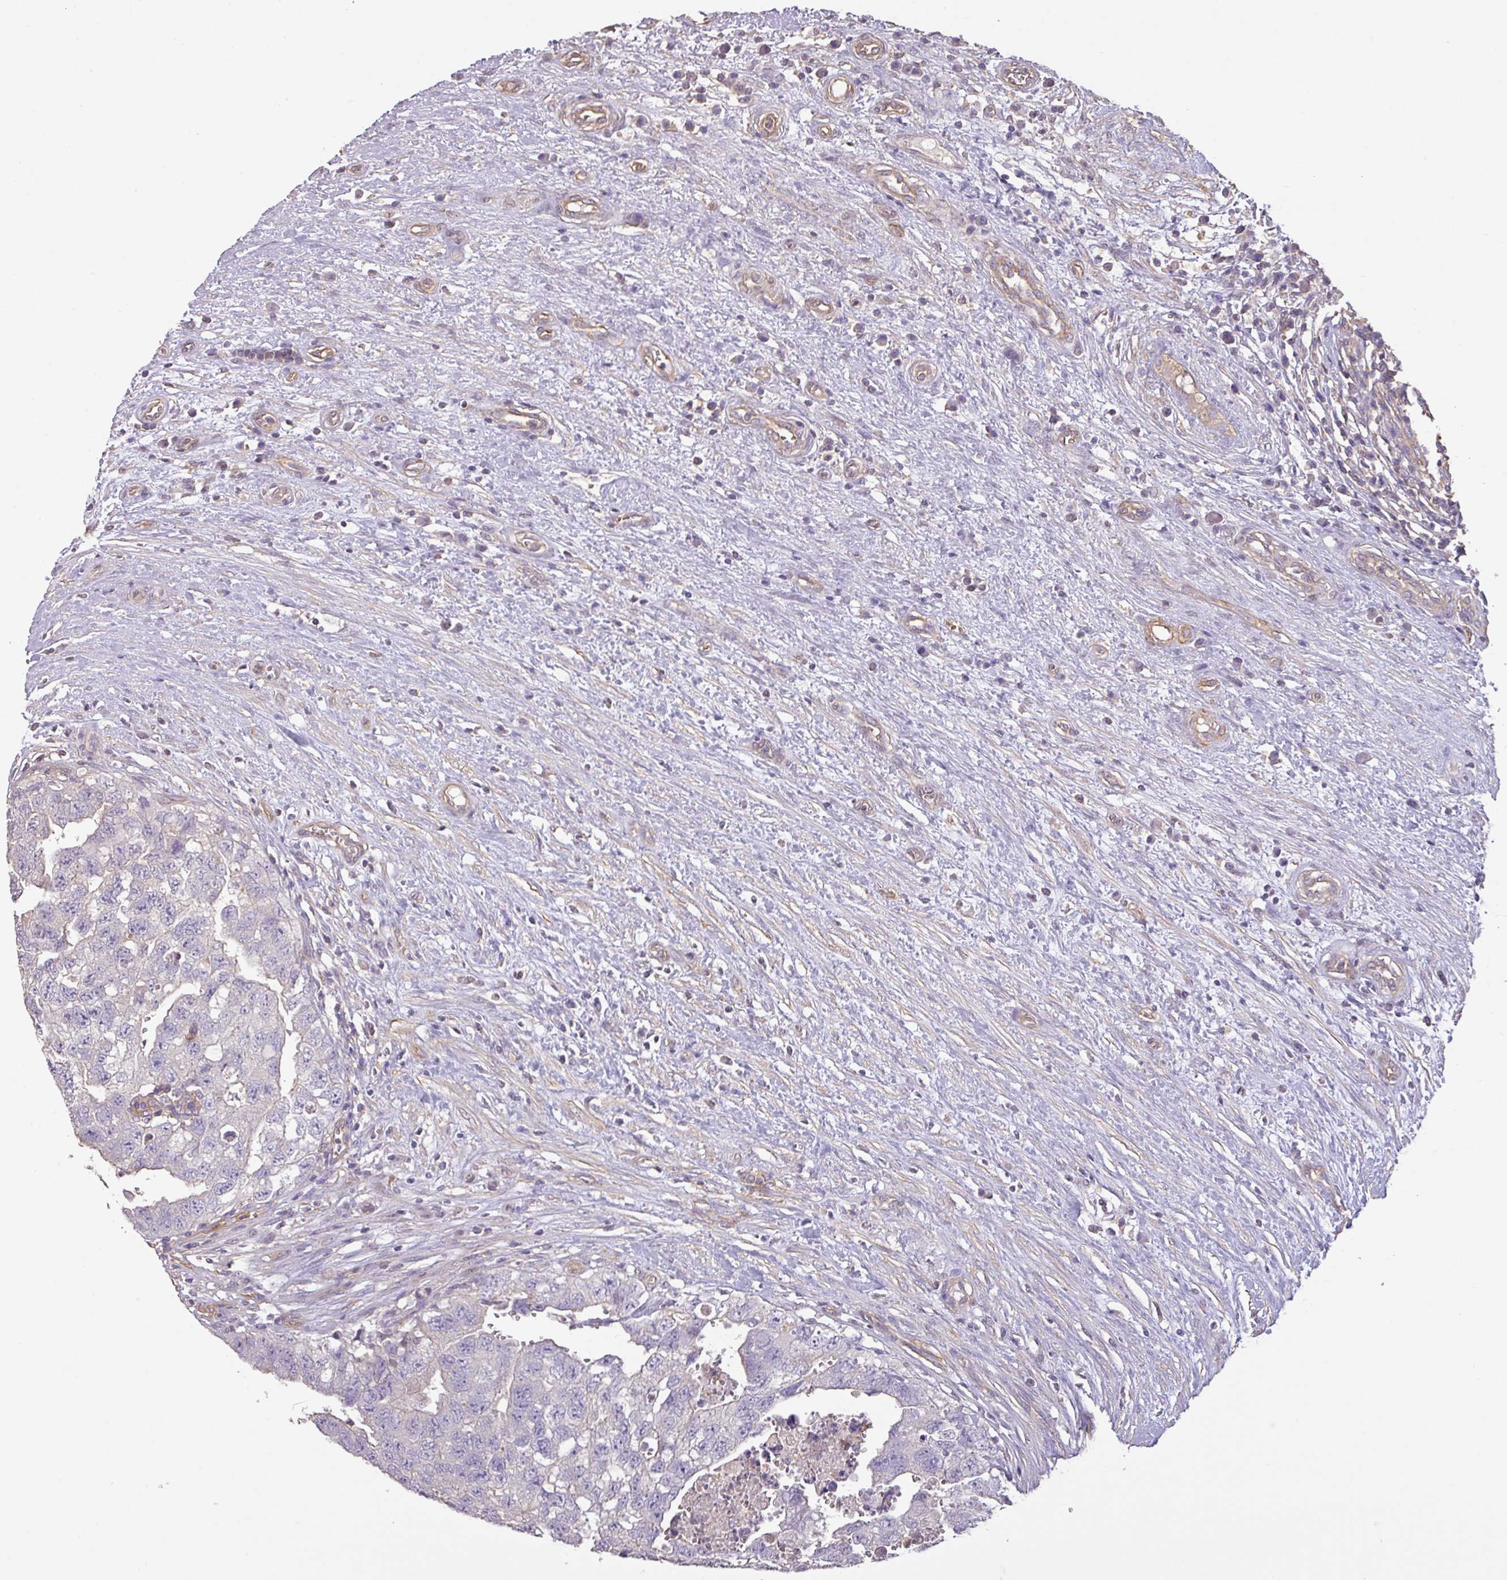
{"staining": {"intensity": "strong", "quantity": "<25%", "location": "cytoplasmic/membranous"}, "tissue": "testis cancer", "cell_type": "Tumor cells", "image_type": "cancer", "snomed": [{"axis": "morphology", "description": "Seminoma, NOS"}, {"axis": "morphology", "description": "Carcinoma, Embryonal, NOS"}, {"axis": "topography", "description": "Testis"}], "caption": "Human testis cancer (seminoma) stained with a protein marker exhibits strong staining in tumor cells.", "gene": "CALML4", "patient": {"sex": "male", "age": 29}}